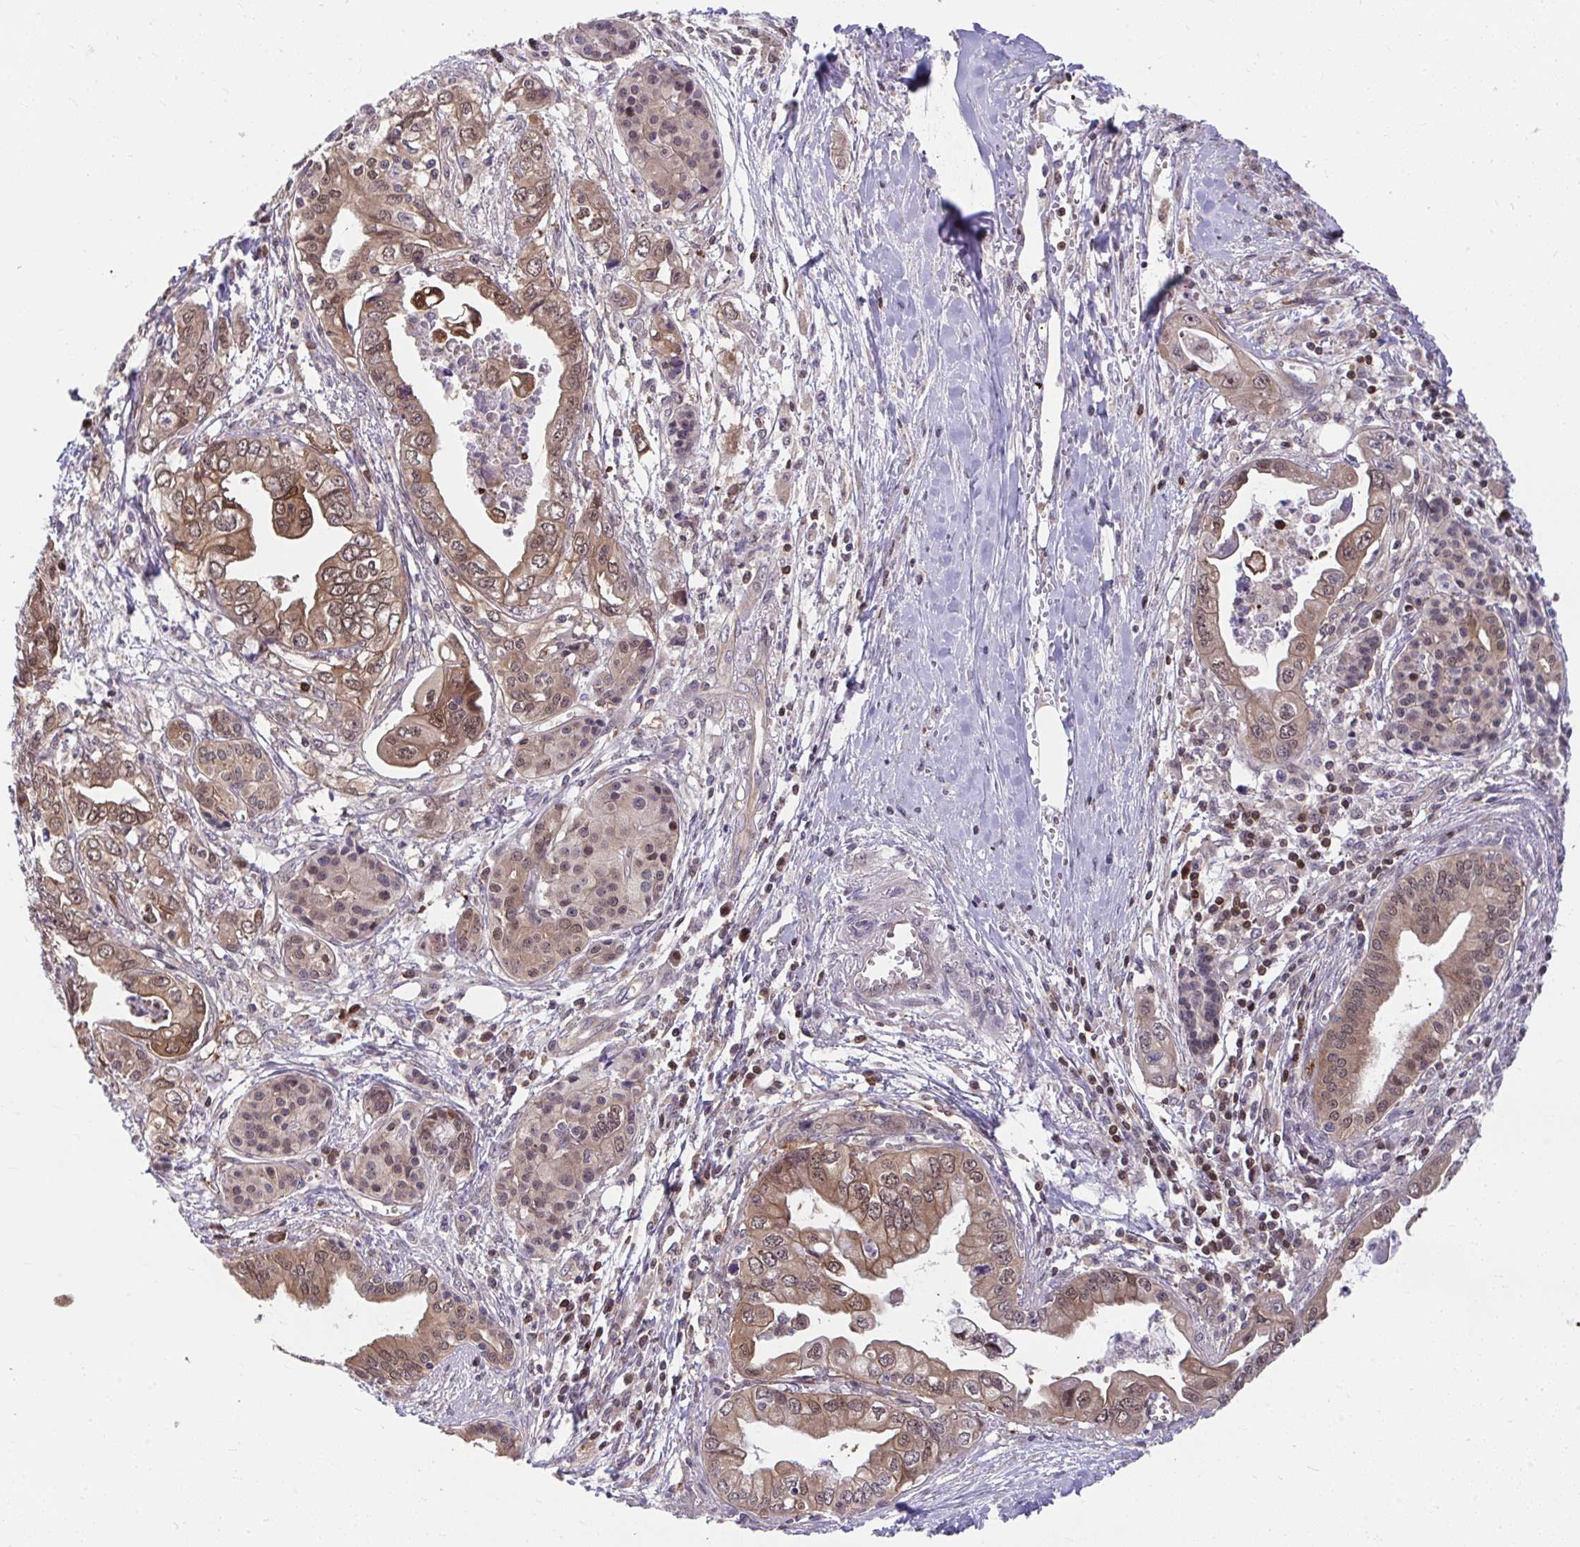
{"staining": {"intensity": "moderate", "quantity": ">75%", "location": "cytoplasmic/membranous,nuclear"}, "tissue": "pancreatic cancer", "cell_type": "Tumor cells", "image_type": "cancer", "snomed": [{"axis": "morphology", "description": "Adenocarcinoma, NOS"}, {"axis": "topography", "description": "Pancreas"}], "caption": "Pancreatic cancer stained for a protein shows moderate cytoplasmic/membranous and nuclear positivity in tumor cells.", "gene": "PCDHB7", "patient": {"sex": "male", "age": 68}}